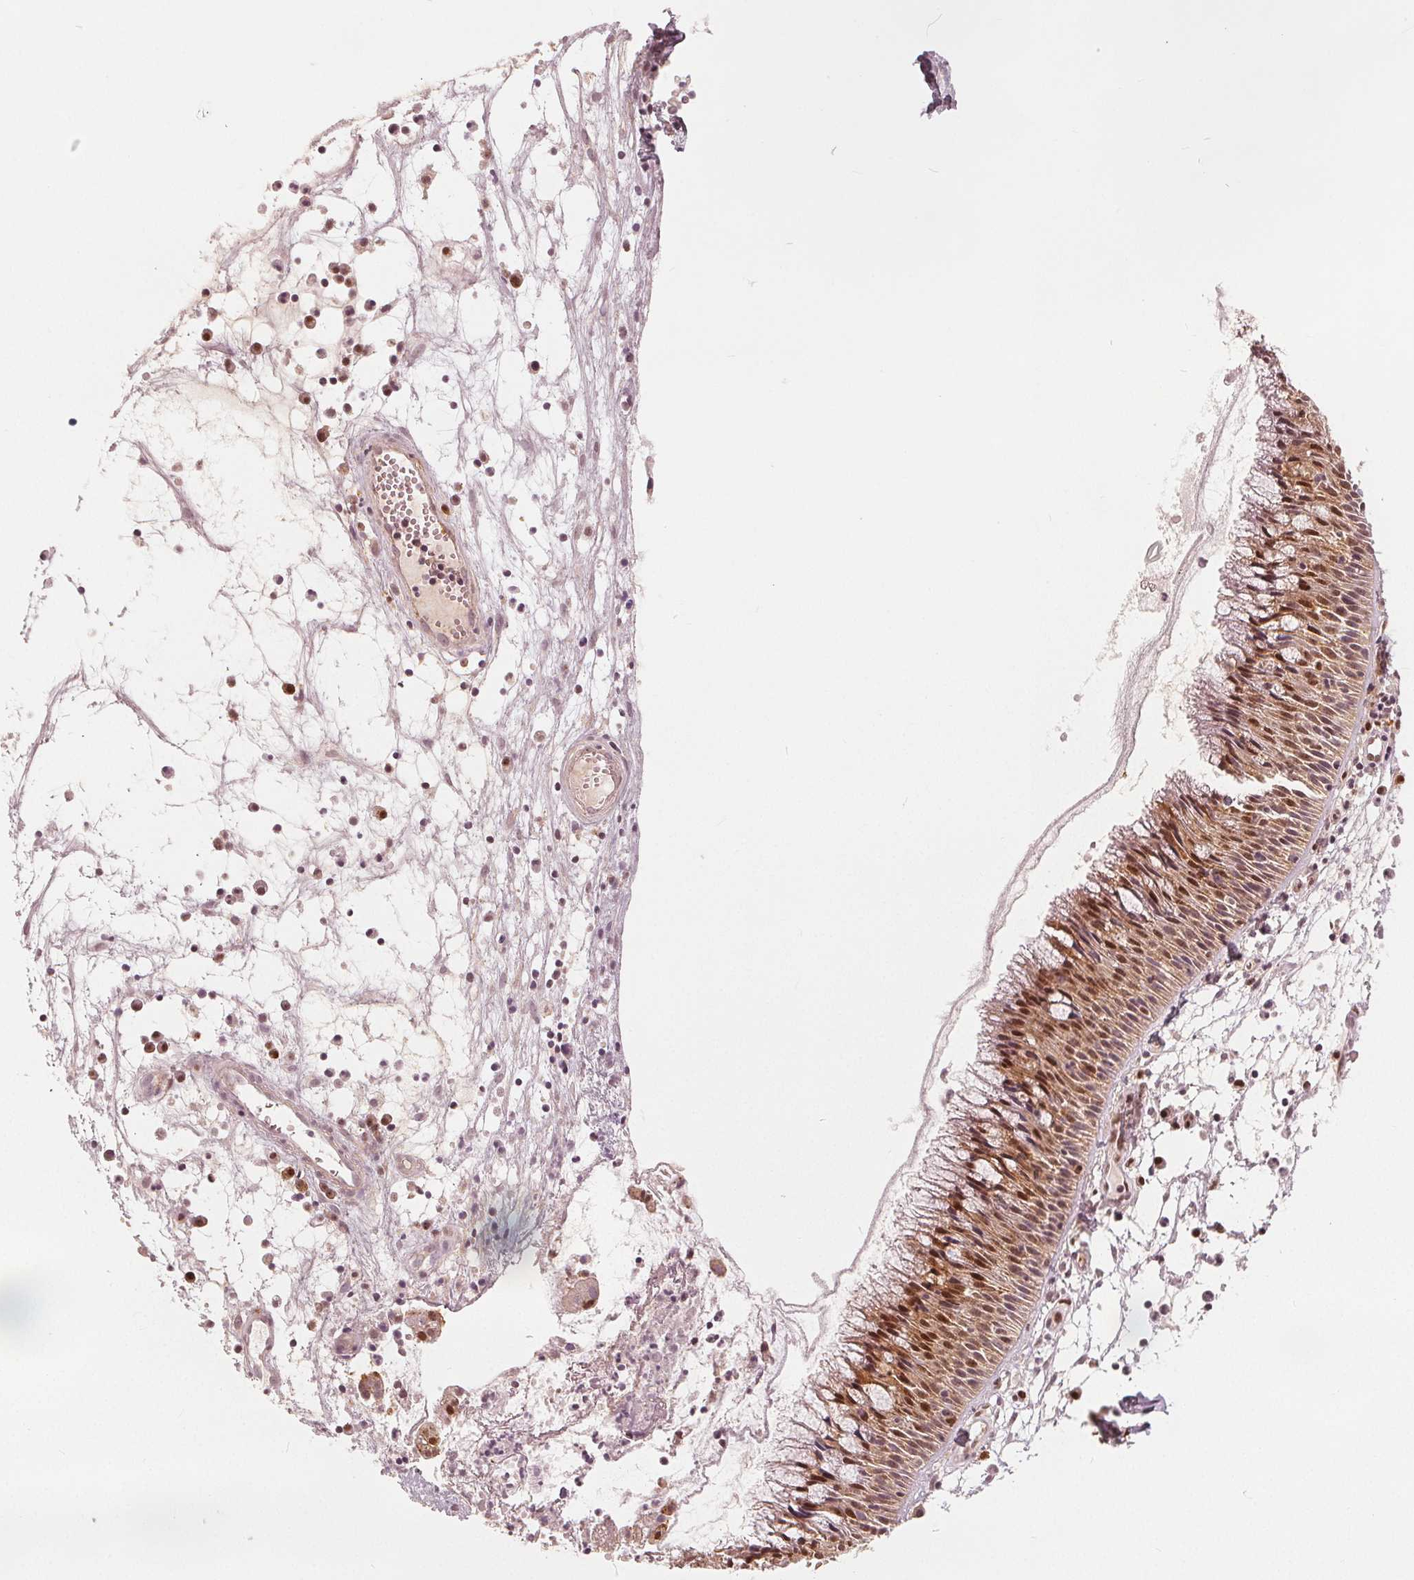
{"staining": {"intensity": "moderate", "quantity": ">75%", "location": "cytoplasmic/membranous,nuclear"}, "tissue": "nasopharynx", "cell_type": "Respiratory epithelial cells", "image_type": "normal", "snomed": [{"axis": "morphology", "description": "Normal tissue, NOS"}, {"axis": "topography", "description": "Nasopharynx"}], "caption": "This image reveals immunohistochemistry (IHC) staining of unremarkable human nasopharynx, with medium moderate cytoplasmic/membranous,nuclear expression in about >75% of respiratory epithelial cells.", "gene": "SQSTM1", "patient": {"sex": "male", "age": 31}}